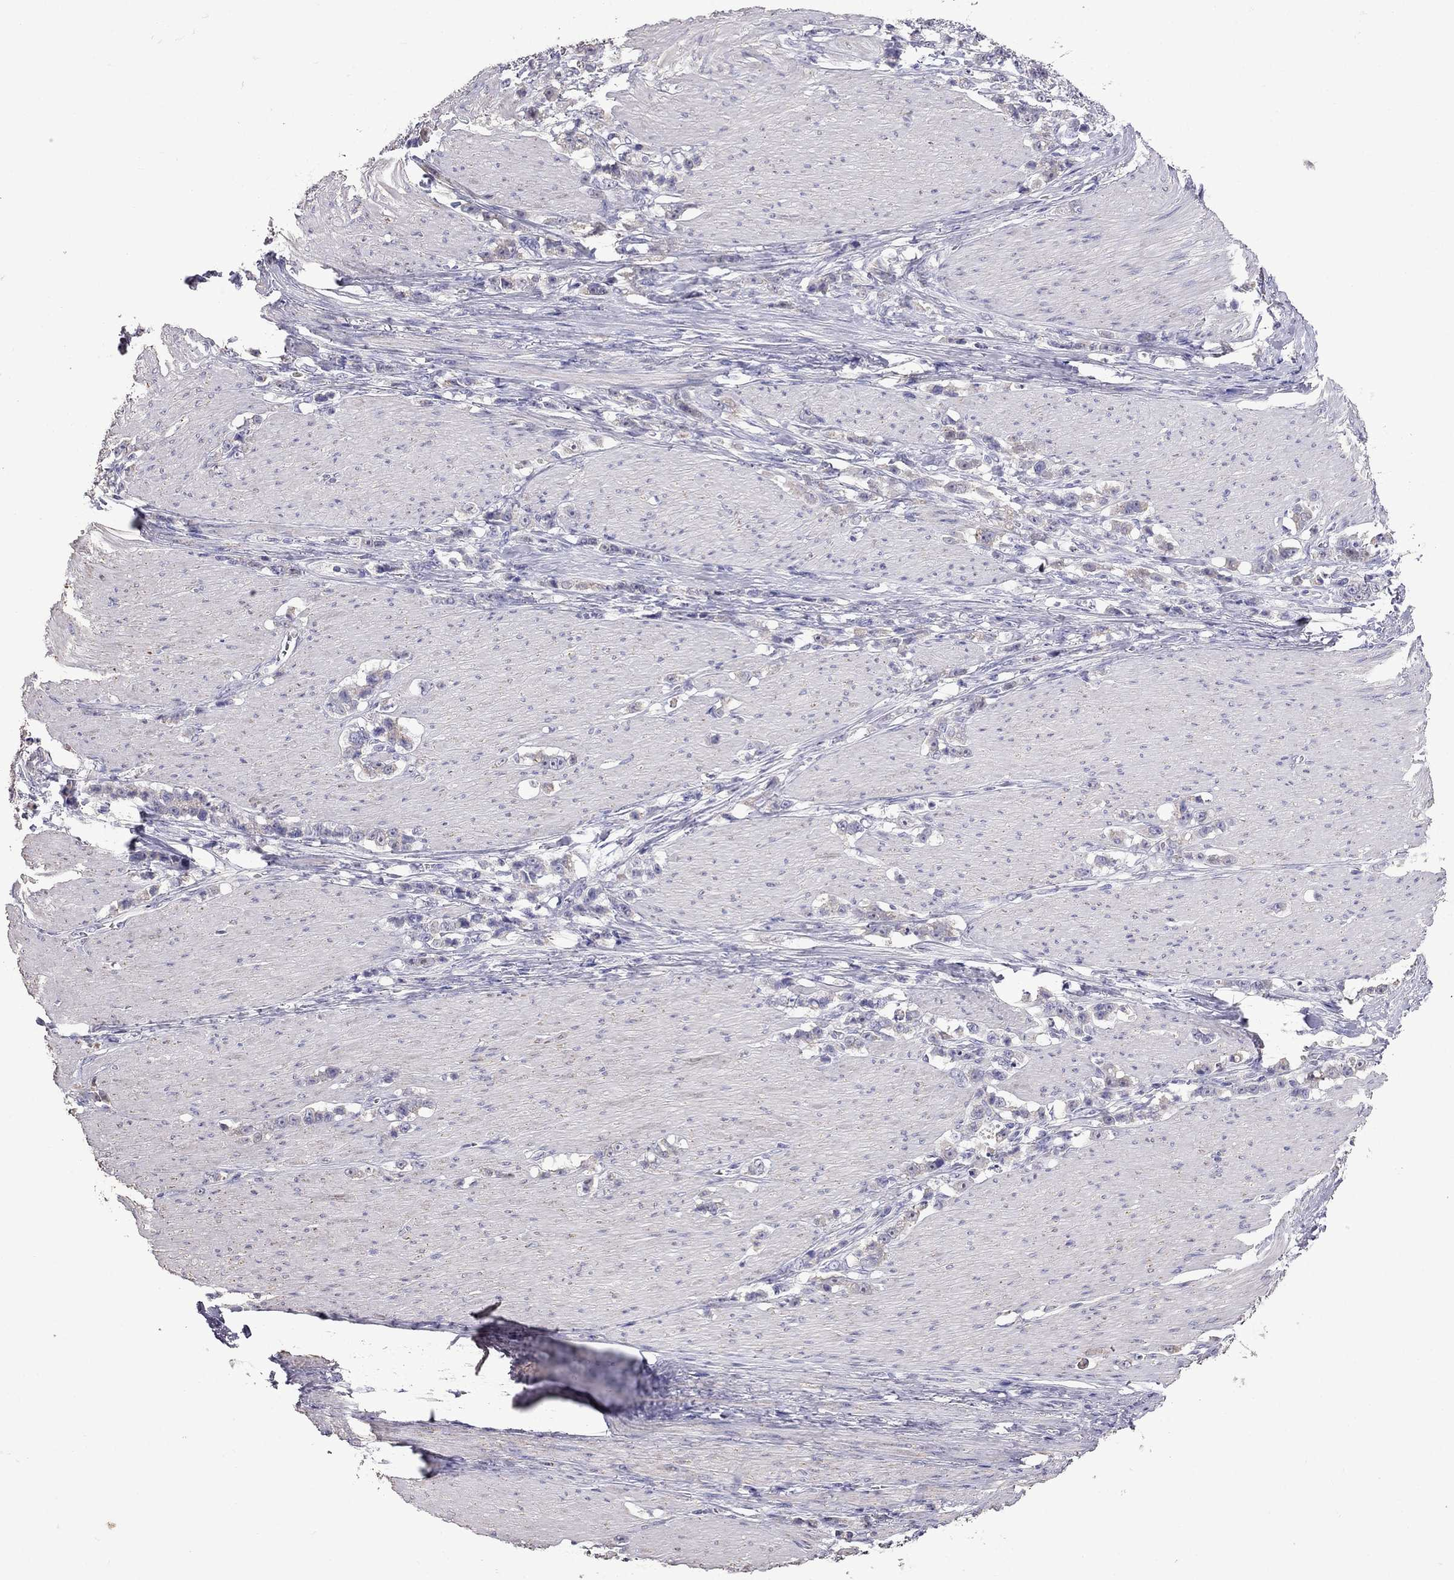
{"staining": {"intensity": "negative", "quantity": "none", "location": "none"}, "tissue": "stomach cancer", "cell_type": "Tumor cells", "image_type": "cancer", "snomed": [{"axis": "morphology", "description": "Adenocarcinoma, NOS"}, {"axis": "topography", "description": "Stomach, lower"}], "caption": "IHC photomicrograph of human stomach cancer stained for a protein (brown), which exhibits no staining in tumor cells. The staining was performed using DAB (3,3'-diaminobenzidine) to visualize the protein expression in brown, while the nuclei were stained in blue with hematoxylin (Magnification: 20x).", "gene": "AK5", "patient": {"sex": "male", "age": 88}}